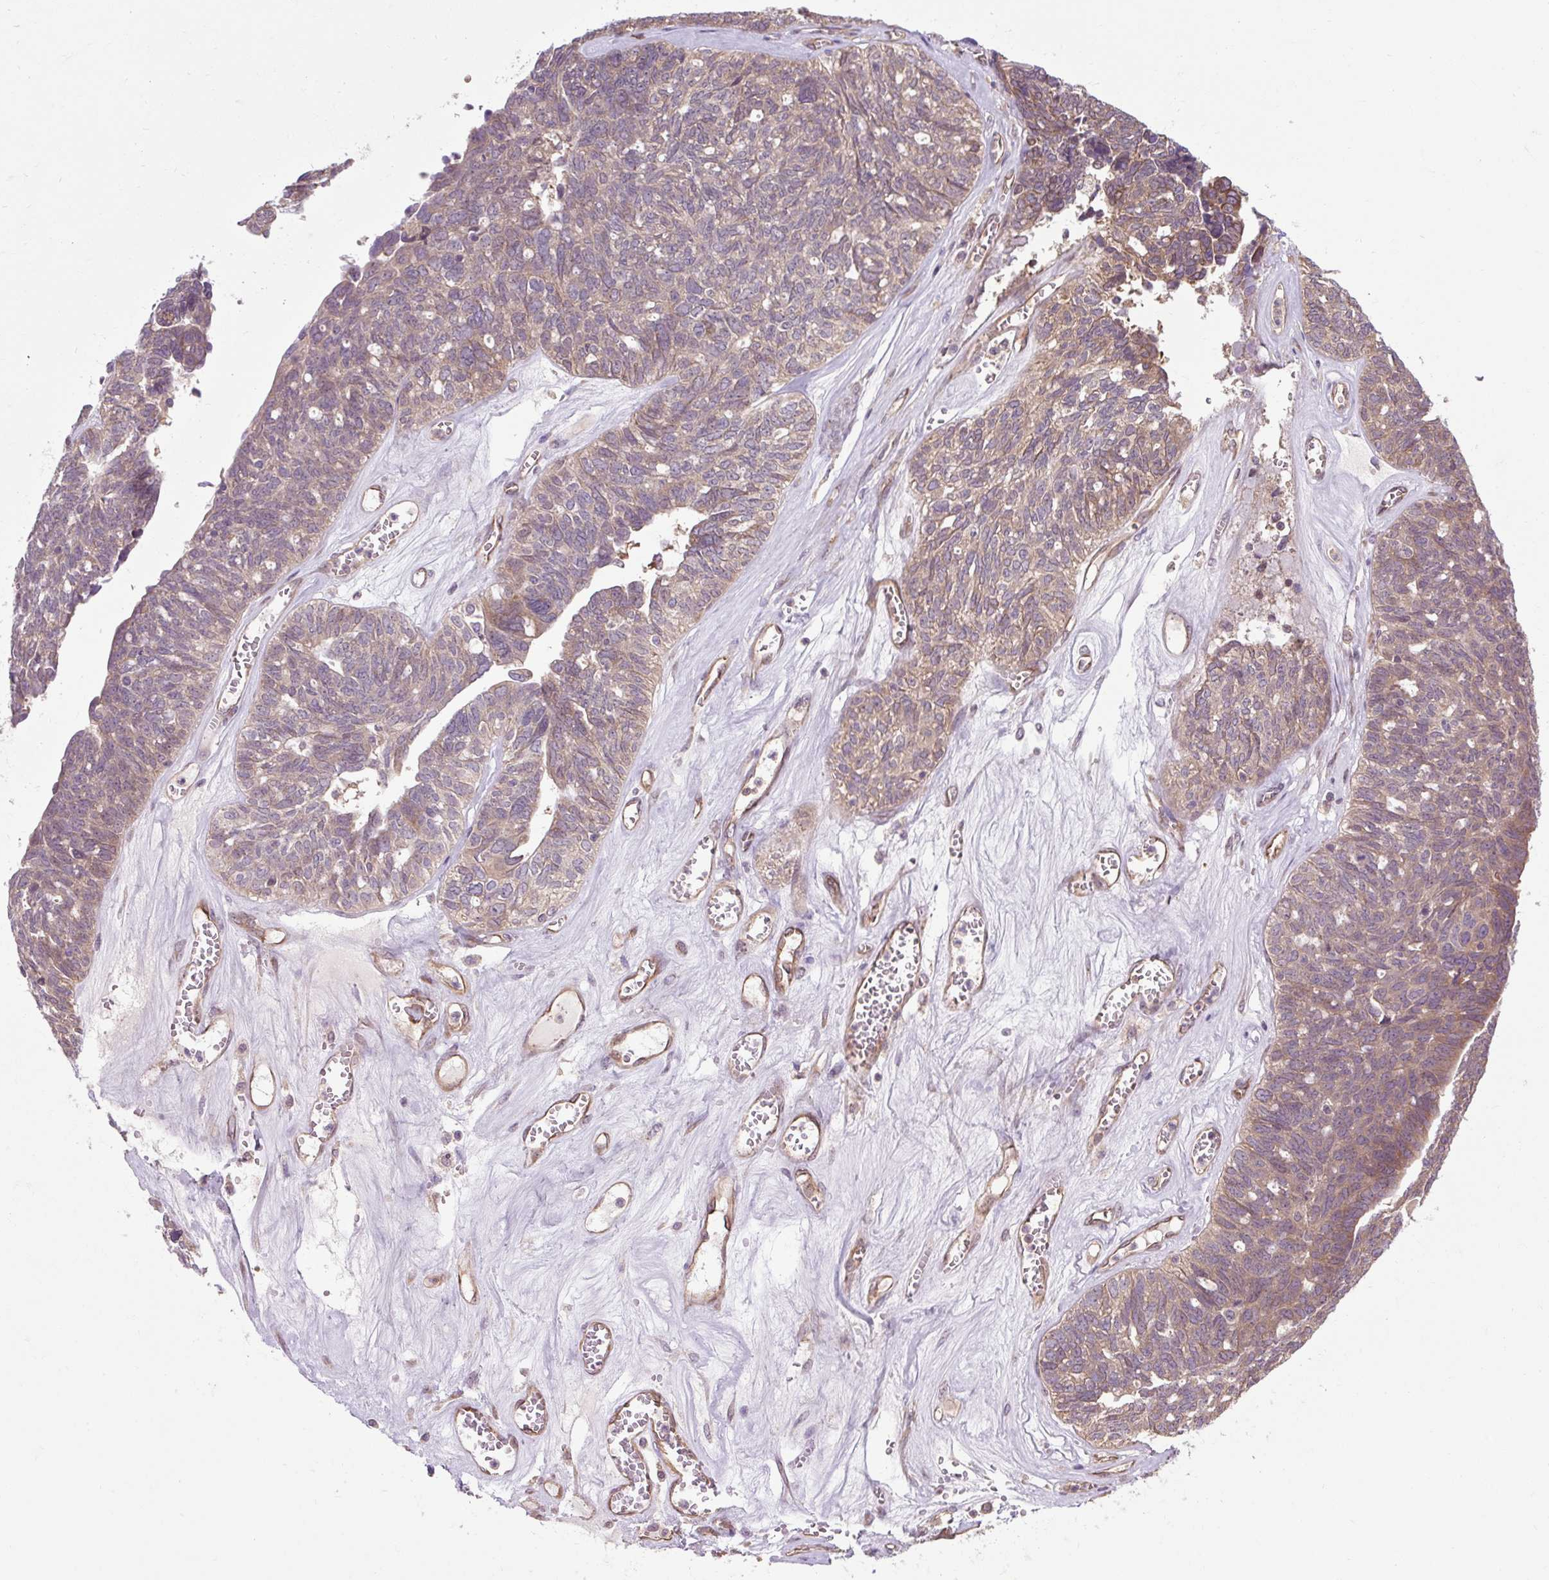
{"staining": {"intensity": "weak", "quantity": "25%-75%", "location": "cytoplasmic/membranous"}, "tissue": "ovarian cancer", "cell_type": "Tumor cells", "image_type": "cancer", "snomed": [{"axis": "morphology", "description": "Cystadenocarcinoma, serous, NOS"}, {"axis": "topography", "description": "Ovary"}], "caption": "About 25%-75% of tumor cells in human serous cystadenocarcinoma (ovarian) demonstrate weak cytoplasmic/membranous protein positivity as visualized by brown immunohistochemical staining.", "gene": "FLRT1", "patient": {"sex": "female", "age": 79}}